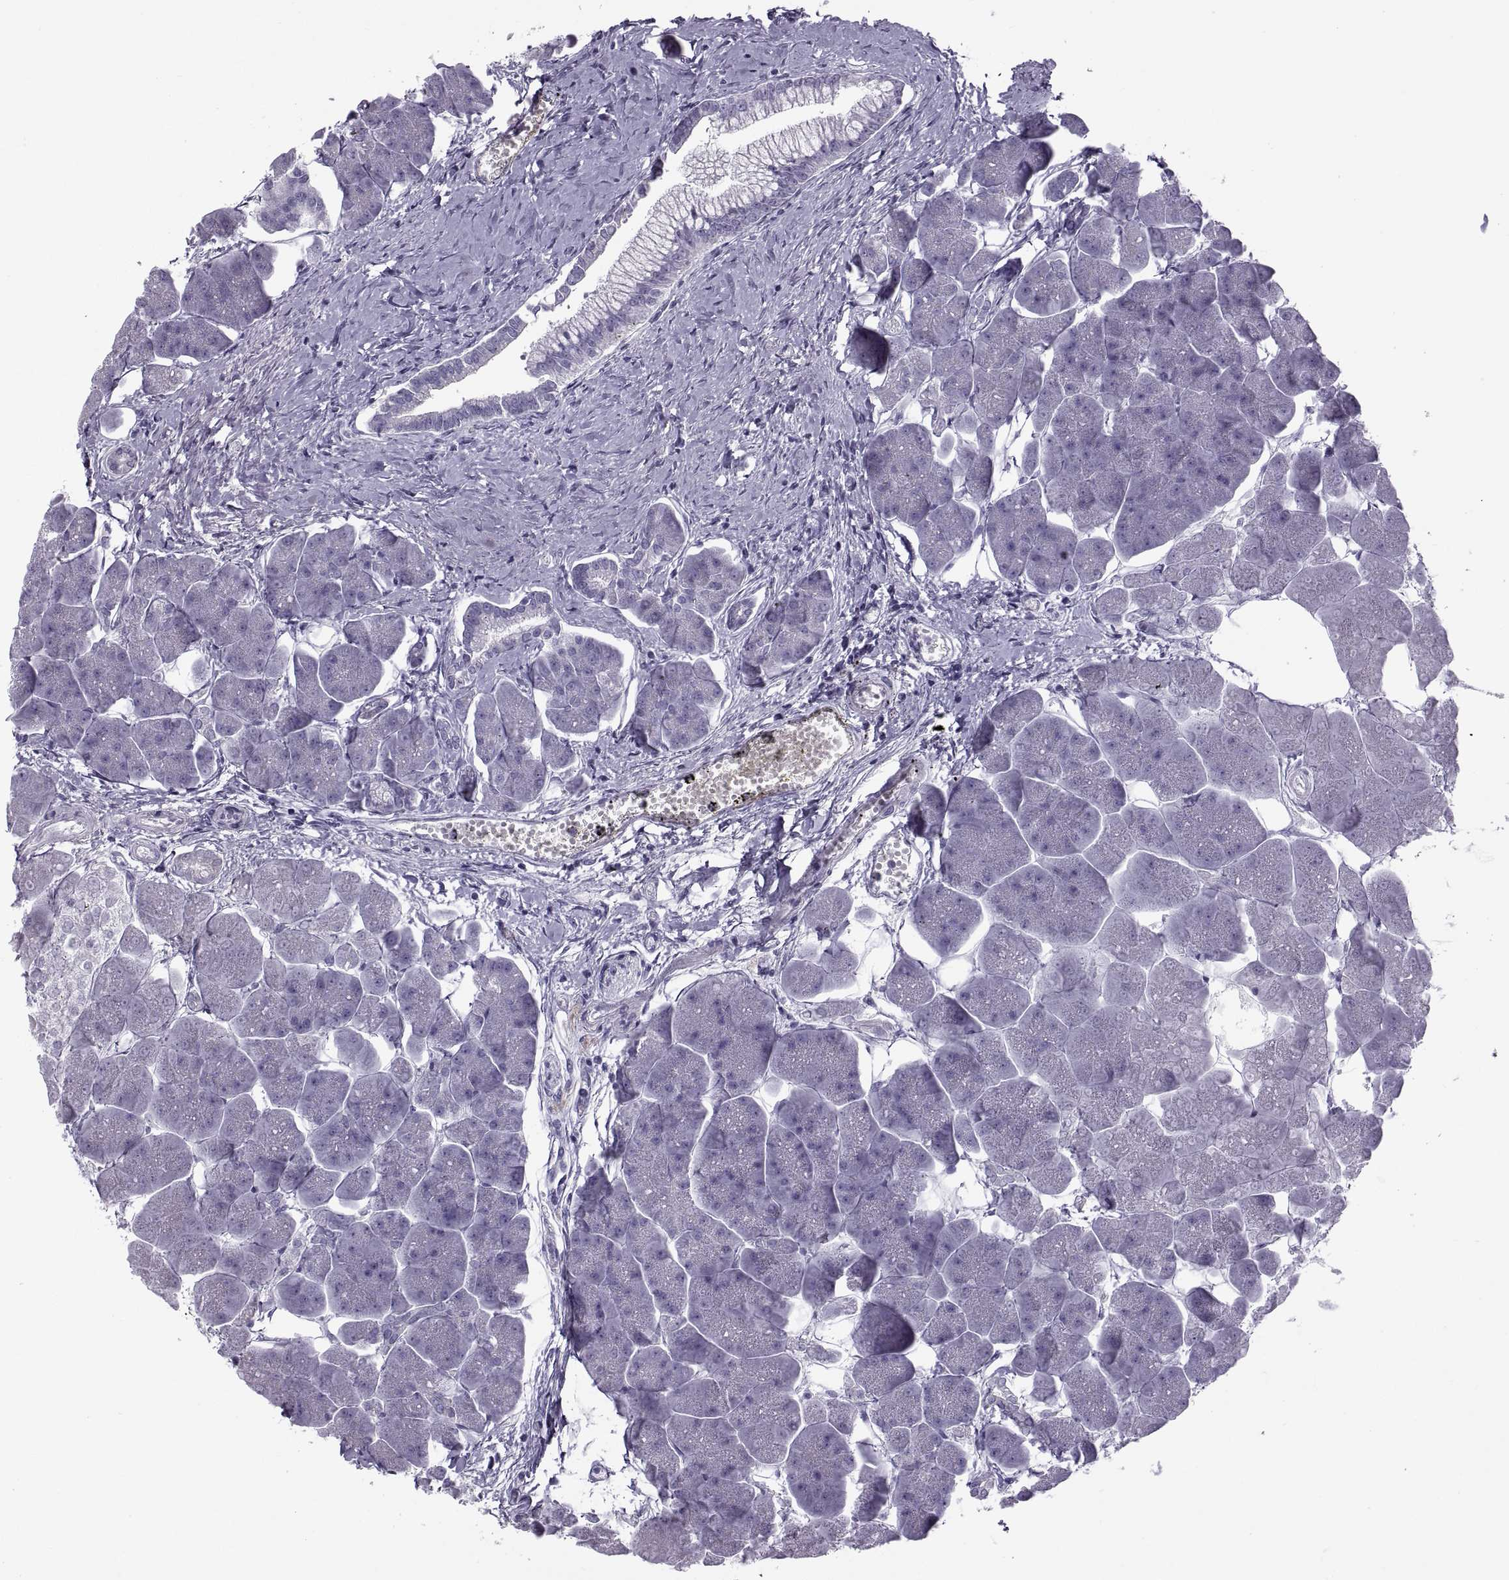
{"staining": {"intensity": "negative", "quantity": "none", "location": "none"}, "tissue": "pancreas", "cell_type": "Exocrine glandular cells", "image_type": "normal", "snomed": [{"axis": "morphology", "description": "Normal tissue, NOS"}, {"axis": "topography", "description": "Adipose tissue"}, {"axis": "topography", "description": "Pancreas"}, {"axis": "topography", "description": "Peripheral nerve tissue"}], "caption": "IHC of benign pancreas exhibits no positivity in exocrine glandular cells.", "gene": "RLBP1", "patient": {"sex": "female", "age": 58}}